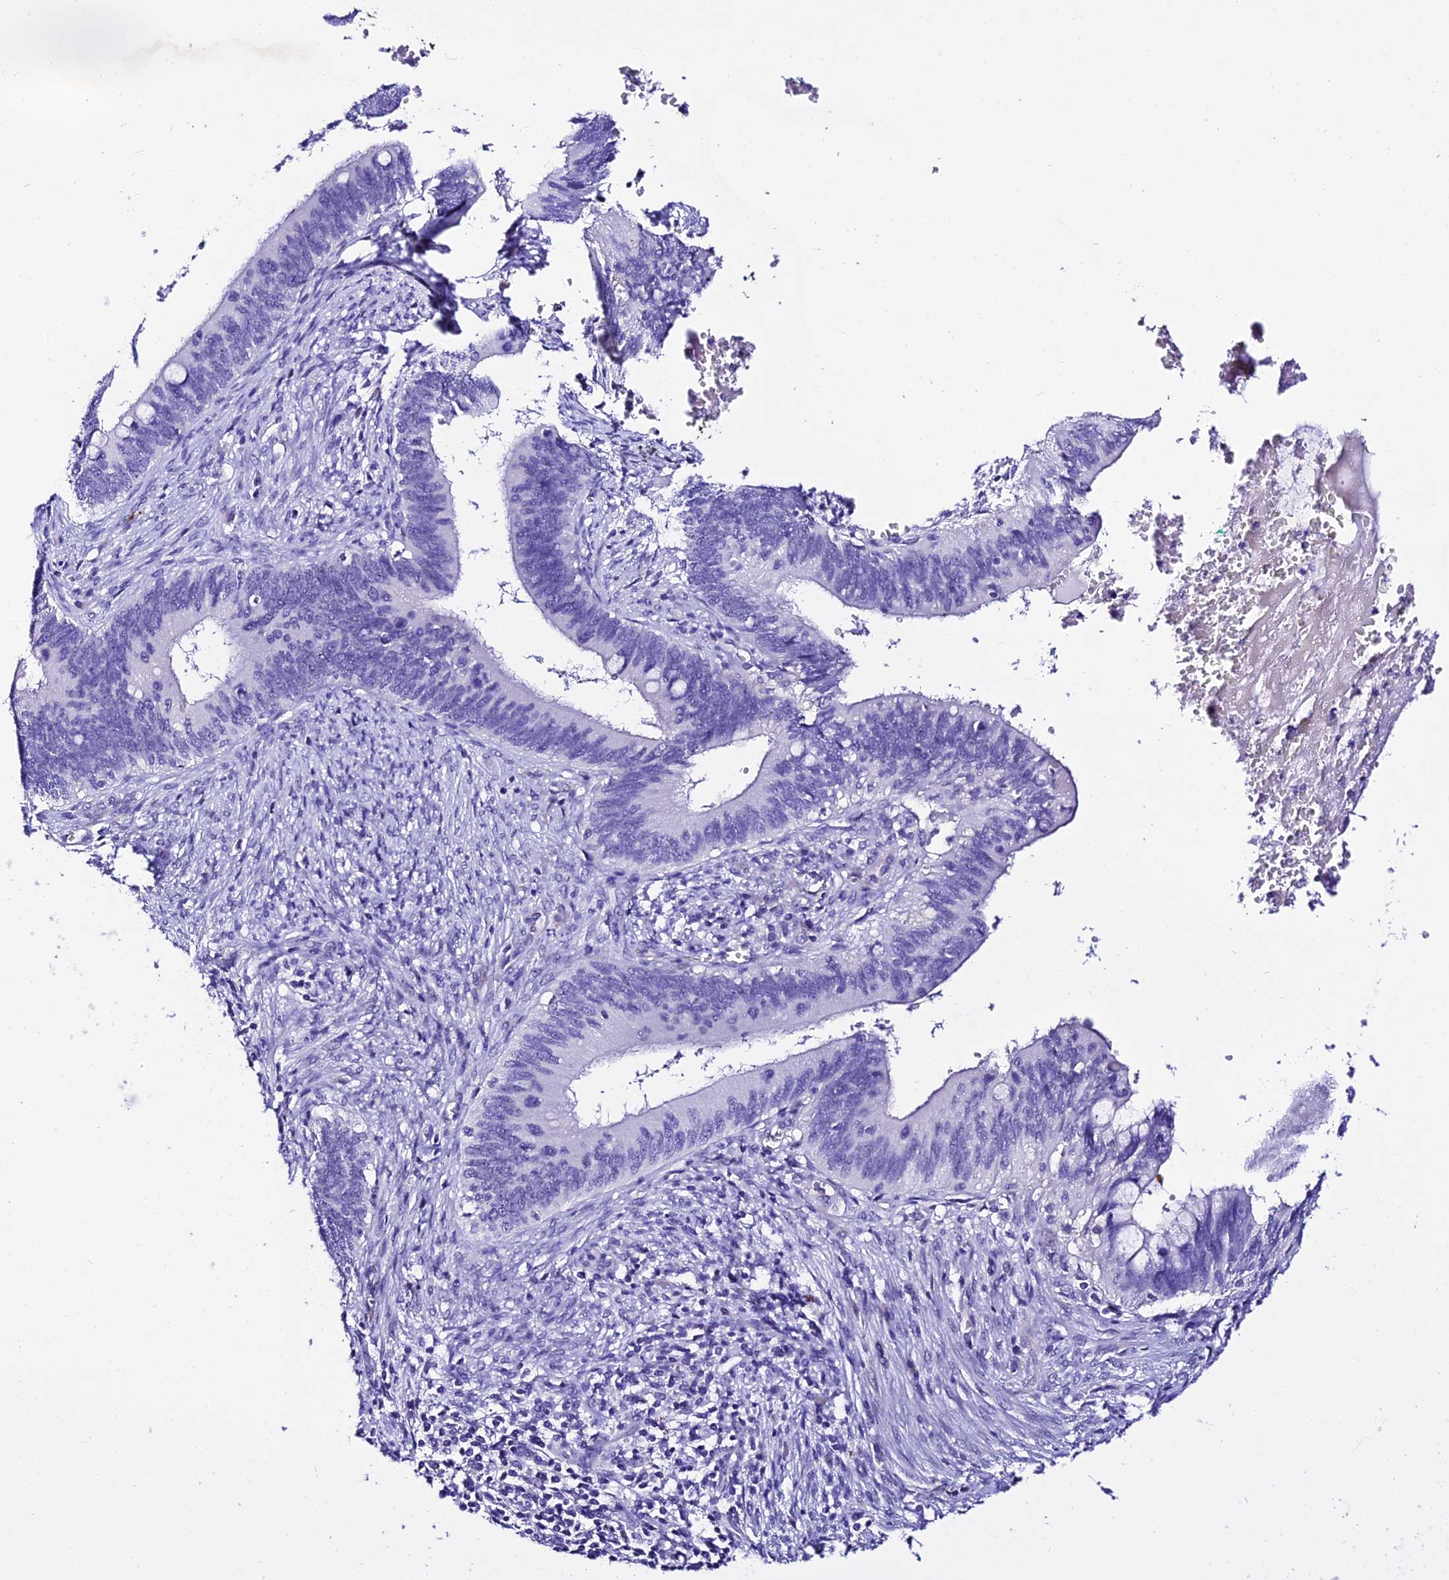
{"staining": {"intensity": "negative", "quantity": "none", "location": "none"}, "tissue": "cervical cancer", "cell_type": "Tumor cells", "image_type": "cancer", "snomed": [{"axis": "morphology", "description": "Adenocarcinoma, NOS"}, {"axis": "topography", "description": "Cervix"}], "caption": "An IHC image of cervical cancer (adenocarcinoma) is shown. There is no staining in tumor cells of cervical cancer (adenocarcinoma).", "gene": "DEFB106A", "patient": {"sex": "female", "age": 42}}